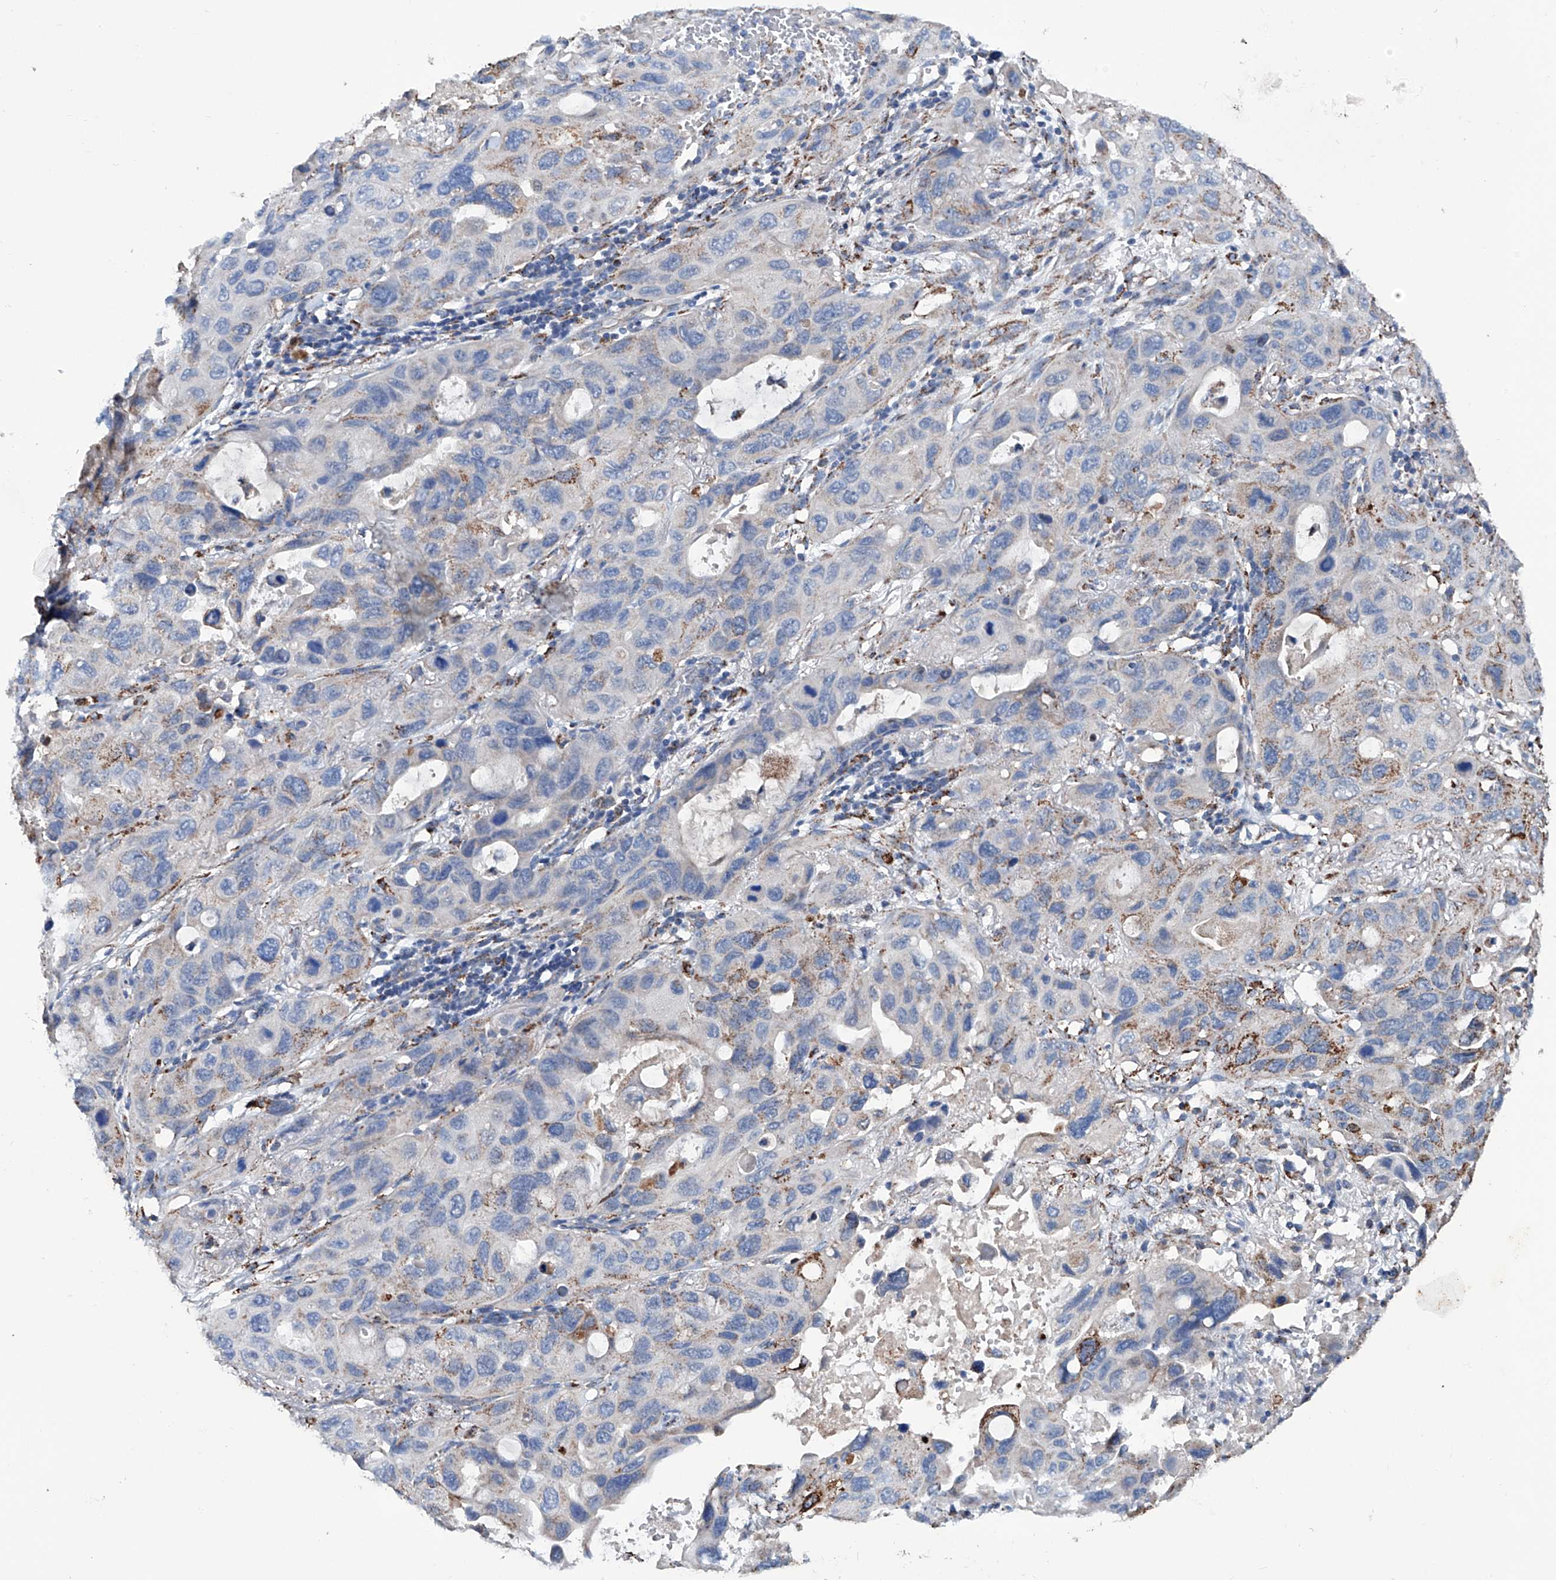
{"staining": {"intensity": "moderate", "quantity": "<25%", "location": "cytoplasmic/membranous"}, "tissue": "lung cancer", "cell_type": "Tumor cells", "image_type": "cancer", "snomed": [{"axis": "morphology", "description": "Squamous cell carcinoma, NOS"}, {"axis": "topography", "description": "Lung"}], "caption": "Human lung squamous cell carcinoma stained with a brown dye shows moderate cytoplasmic/membranous positive staining in approximately <25% of tumor cells.", "gene": "NHS", "patient": {"sex": "female", "age": 73}}